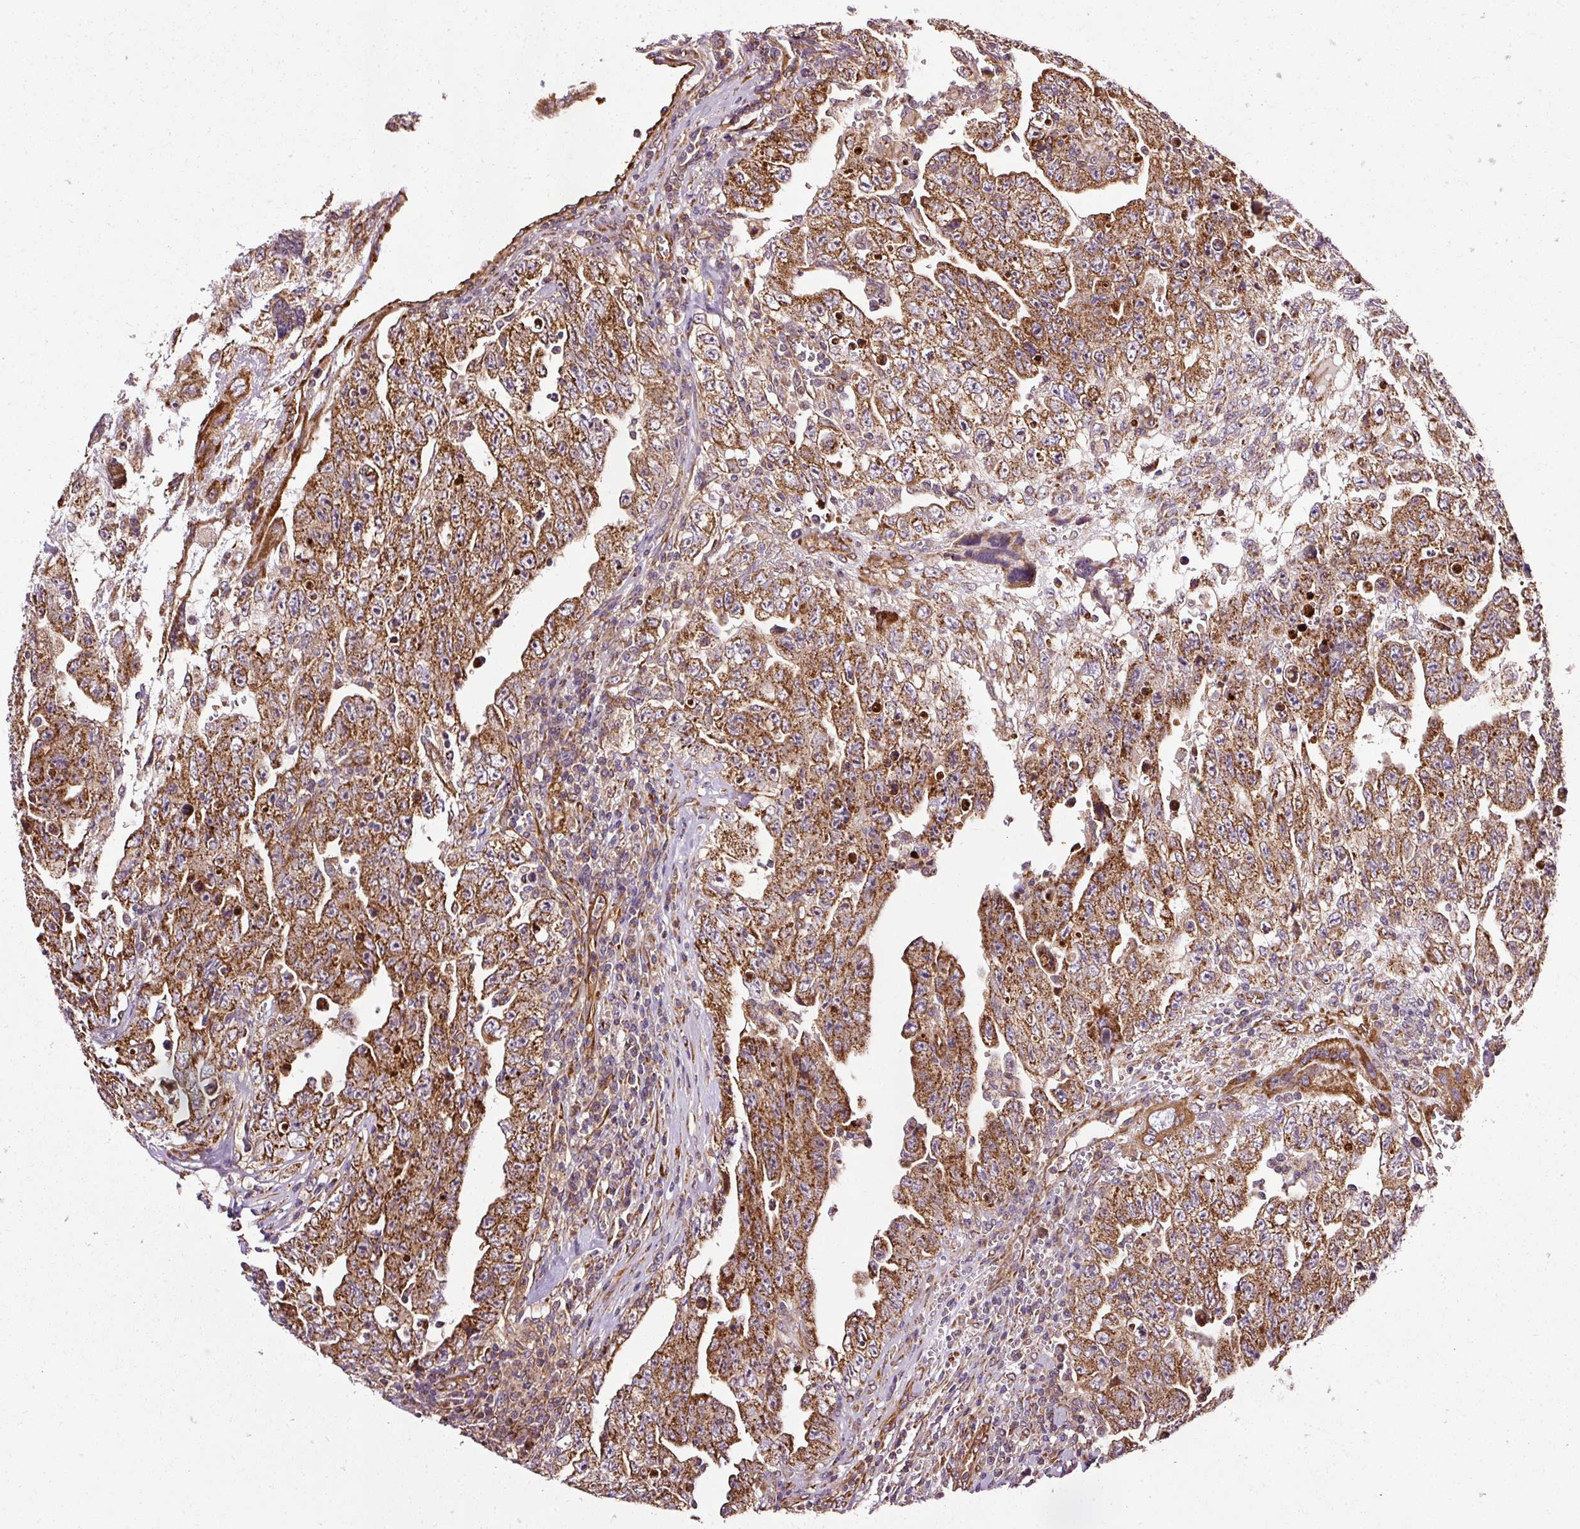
{"staining": {"intensity": "strong", "quantity": ">75%", "location": "cytoplasmic/membranous"}, "tissue": "testis cancer", "cell_type": "Tumor cells", "image_type": "cancer", "snomed": [{"axis": "morphology", "description": "Carcinoma, Embryonal, NOS"}, {"axis": "topography", "description": "Testis"}], "caption": "DAB immunohistochemical staining of human embryonal carcinoma (testis) reveals strong cytoplasmic/membranous protein positivity in about >75% of tumor cells.", "gene": "ISCU", "patient": {"sex": "male", "age": 28}}